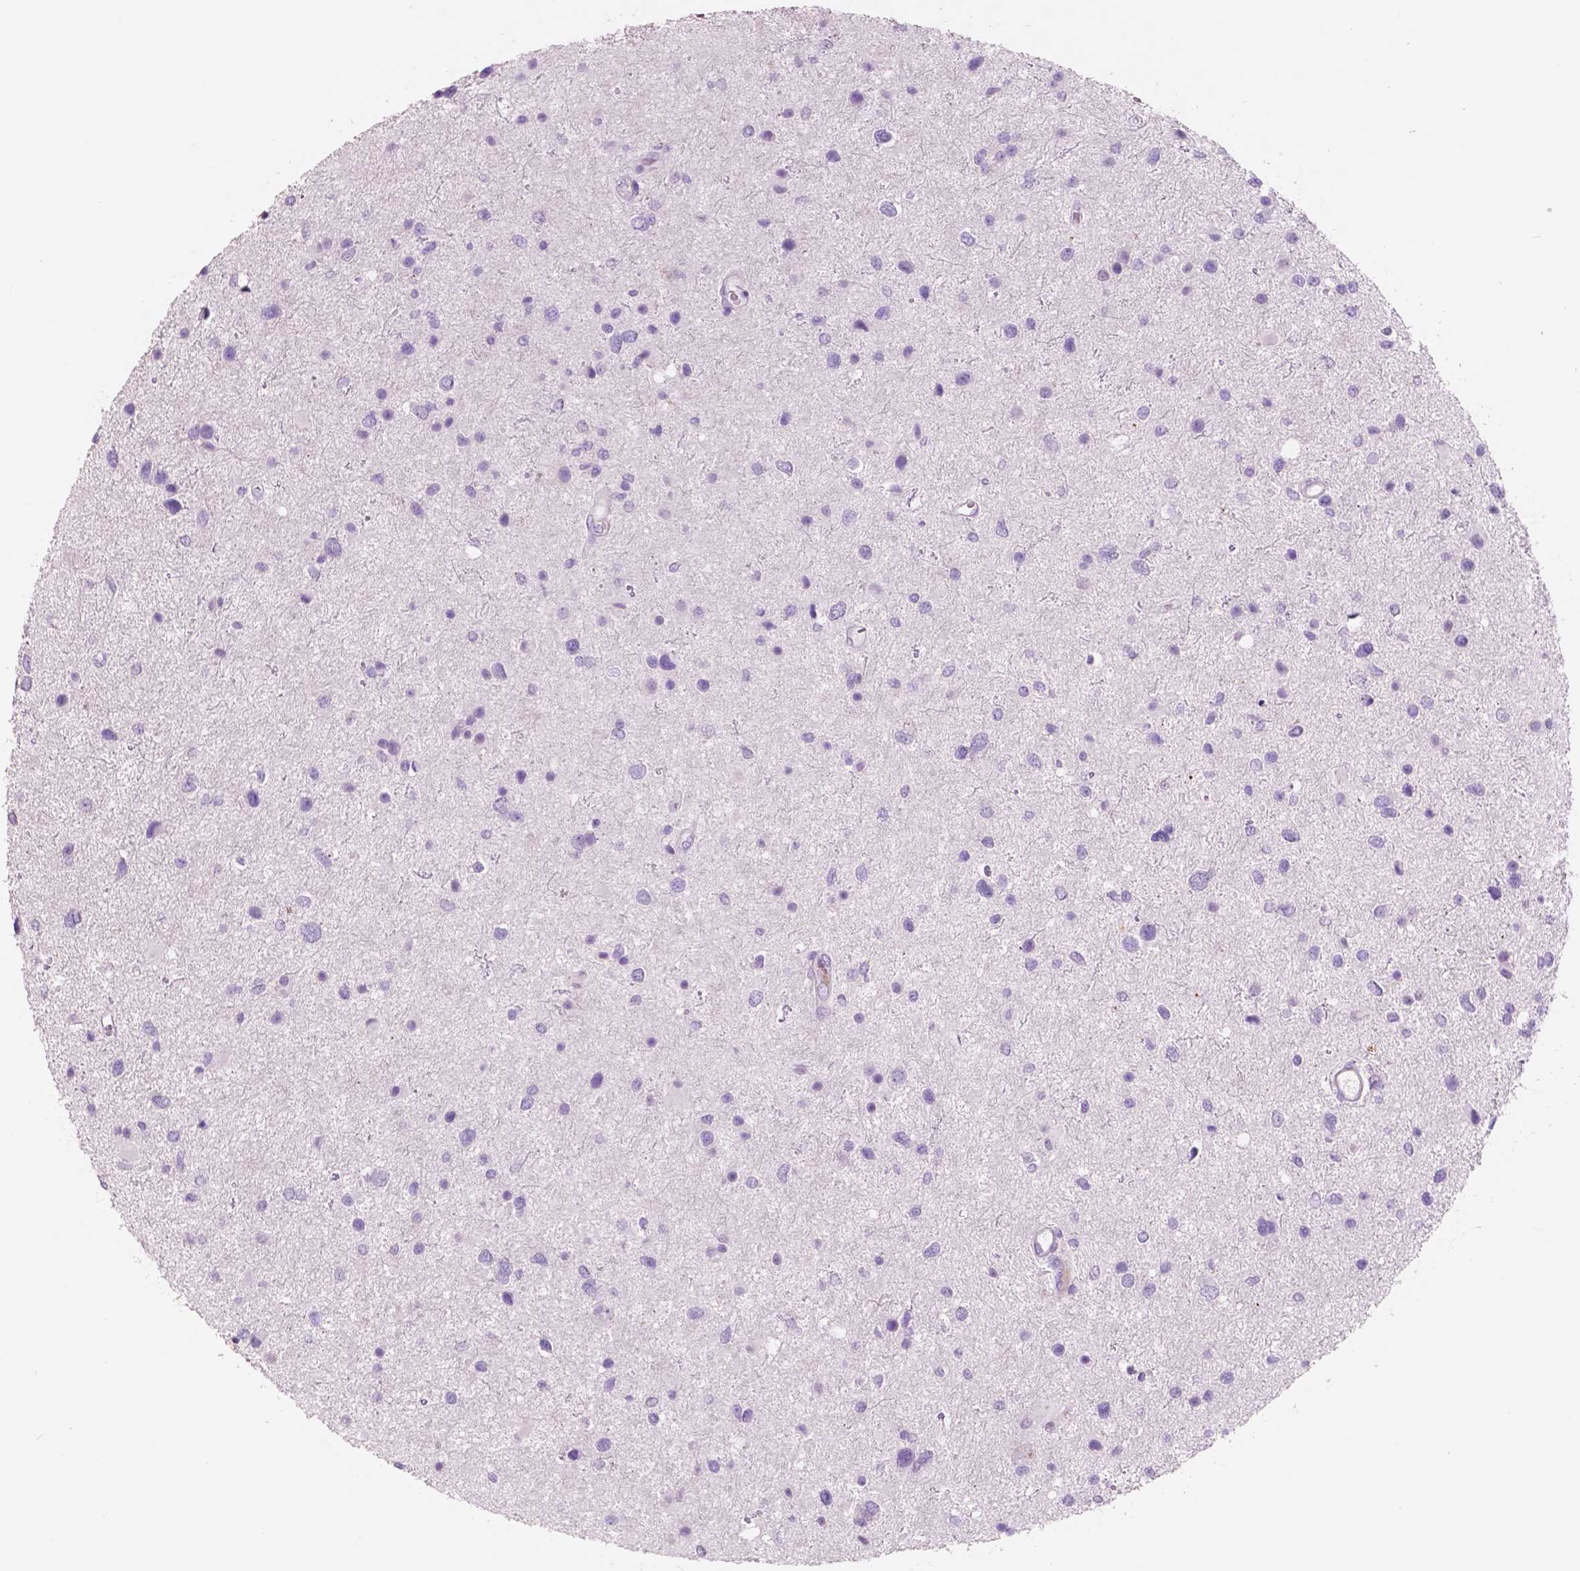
{"staining": {"intensity": "negative", "quantity": "none", "location": "none"}, "tissue": "glioma", "cell_type": "Tumor cells", "image_type": "cancer", "snomed": [{"axis": "morphology", "description": "Glioma, malignant, Low grade"}, {"axis": "topography", "description": "Brain"}], "caption": "High power microscopy micrograph of an immunohistochemistry (IHC) image of malignant glioma (low-grade), revealing no significant positivity in tumor cells. (Stains: DAB immunohistochemistry with hematoxylin counter stain, Microscopy: brightfield microscopy at high magnification).", "gene": "CUZD1", "patient": {"sex": "female", "age": 32}}